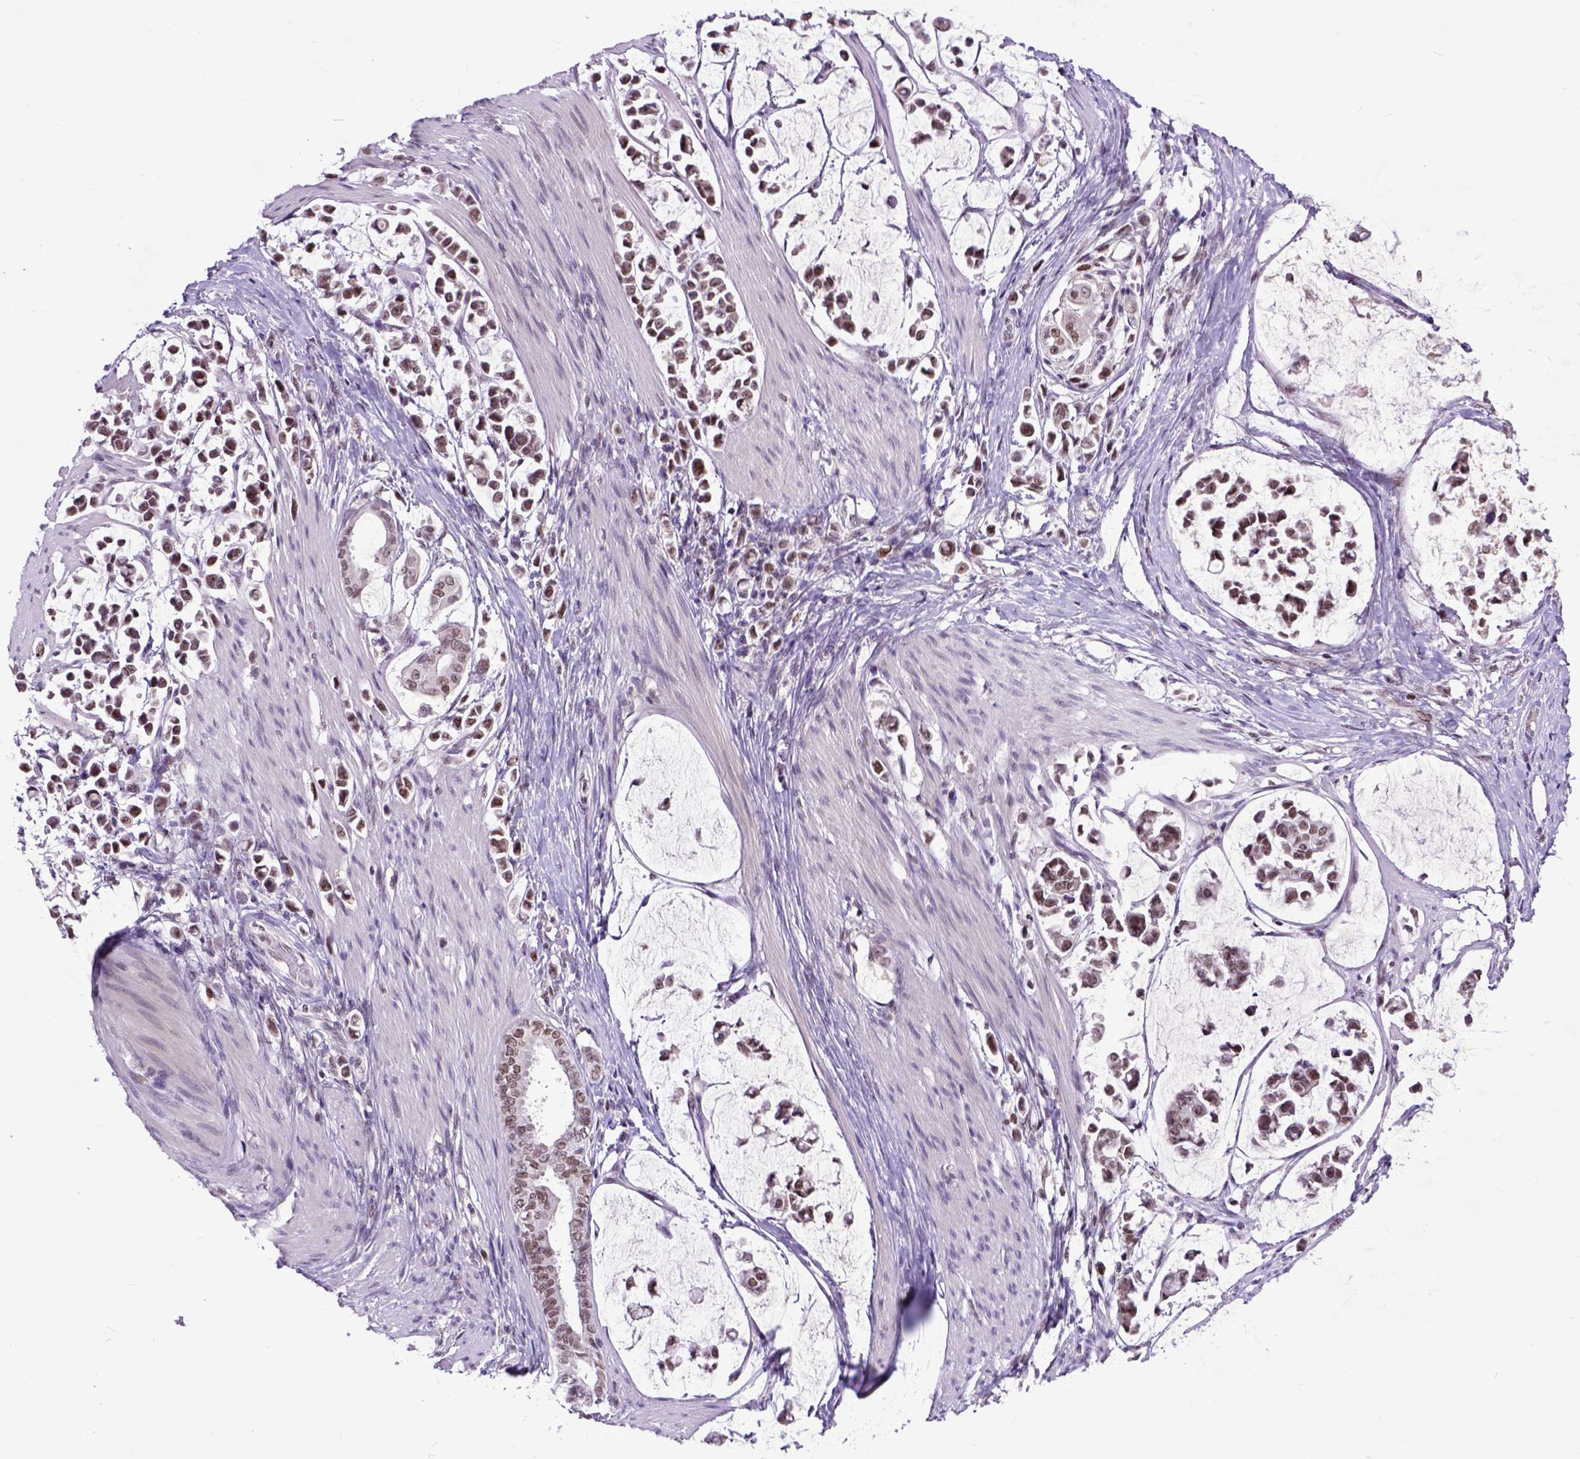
{"staining": {"intensity": "moderate", "quantity": ">75%", "location": "nuclear"}, "tissue": "stomach cancer", "cell_type": "Tumor cells", "image_type": "cancer", "snomed": [{"axis": "morphology", "description": "Adenocarcinoma, NOS"}, {"axis": "topography", "description": "Stomach"}], "caption": "Immunohistochemistry of human stomach cancer (adenocarcinoma) reveals medium levels of moderate nuclear positivity in approximately >75% of tumor cells.", "gene": "RCC2", "patient": {"sex": "male", "age": 82}}